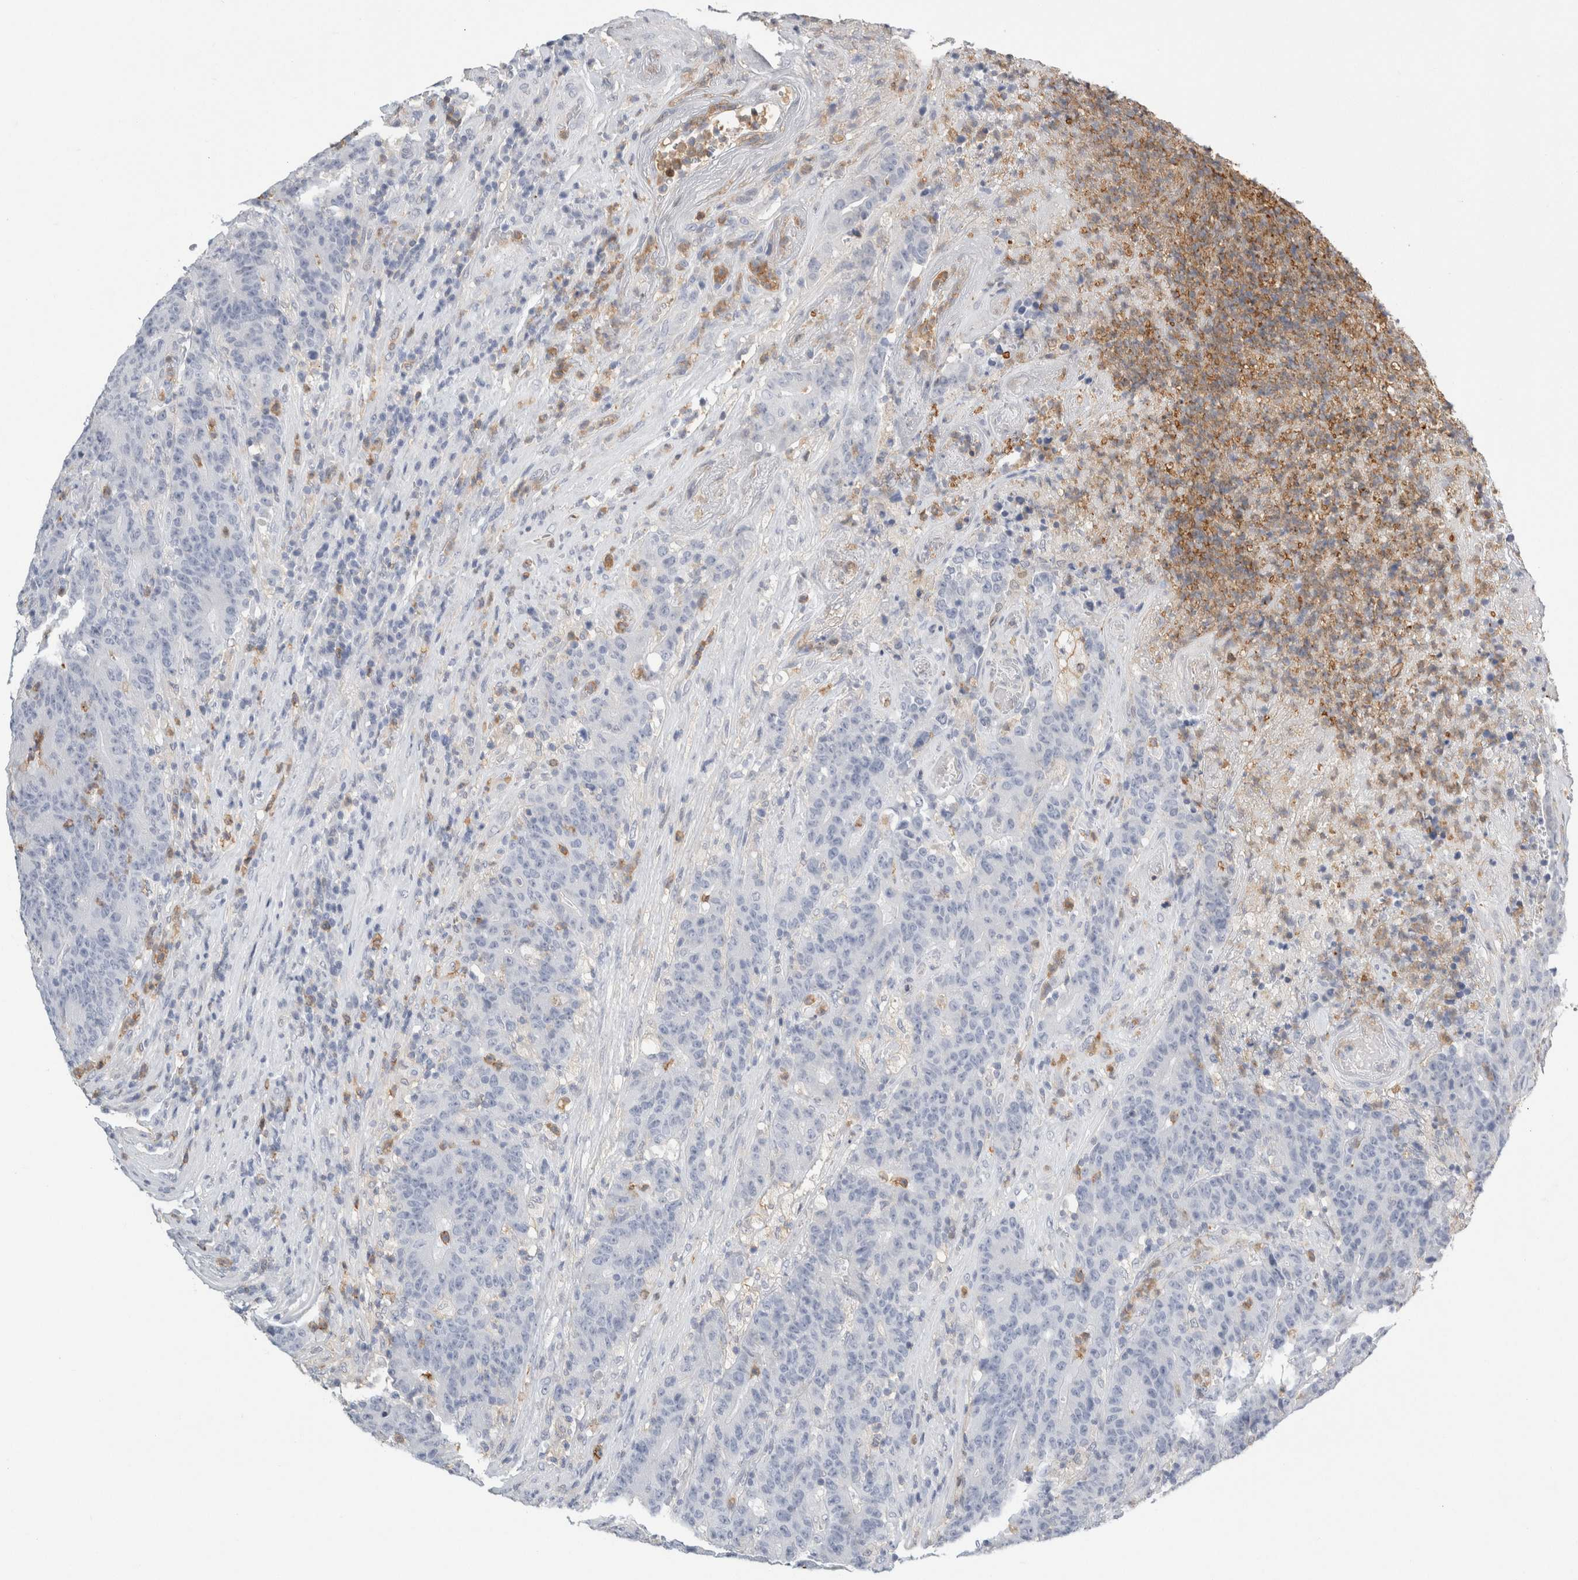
{"staining": {"intensity": "negative", "quantity": "none", "location": "none"}, "tissue": "colorectal cancer", "cell_type": "Tumor cells", "image_type": "cancer", "snomed": [{"axis": "morphology", "description": "Normal tissue, NOS"}, {"axis": "morphology", "description": "Adenocarcinoma, NOS"}, {"axis": "topography", "description": "Colon"}], "caption": "Human colorectal cancer (adenocarcinoma) stained for a protein using IHC reveals no staining in tumor cells.", "gene": "P2RY2", "patient": {"sex": "female", "age": 75}}